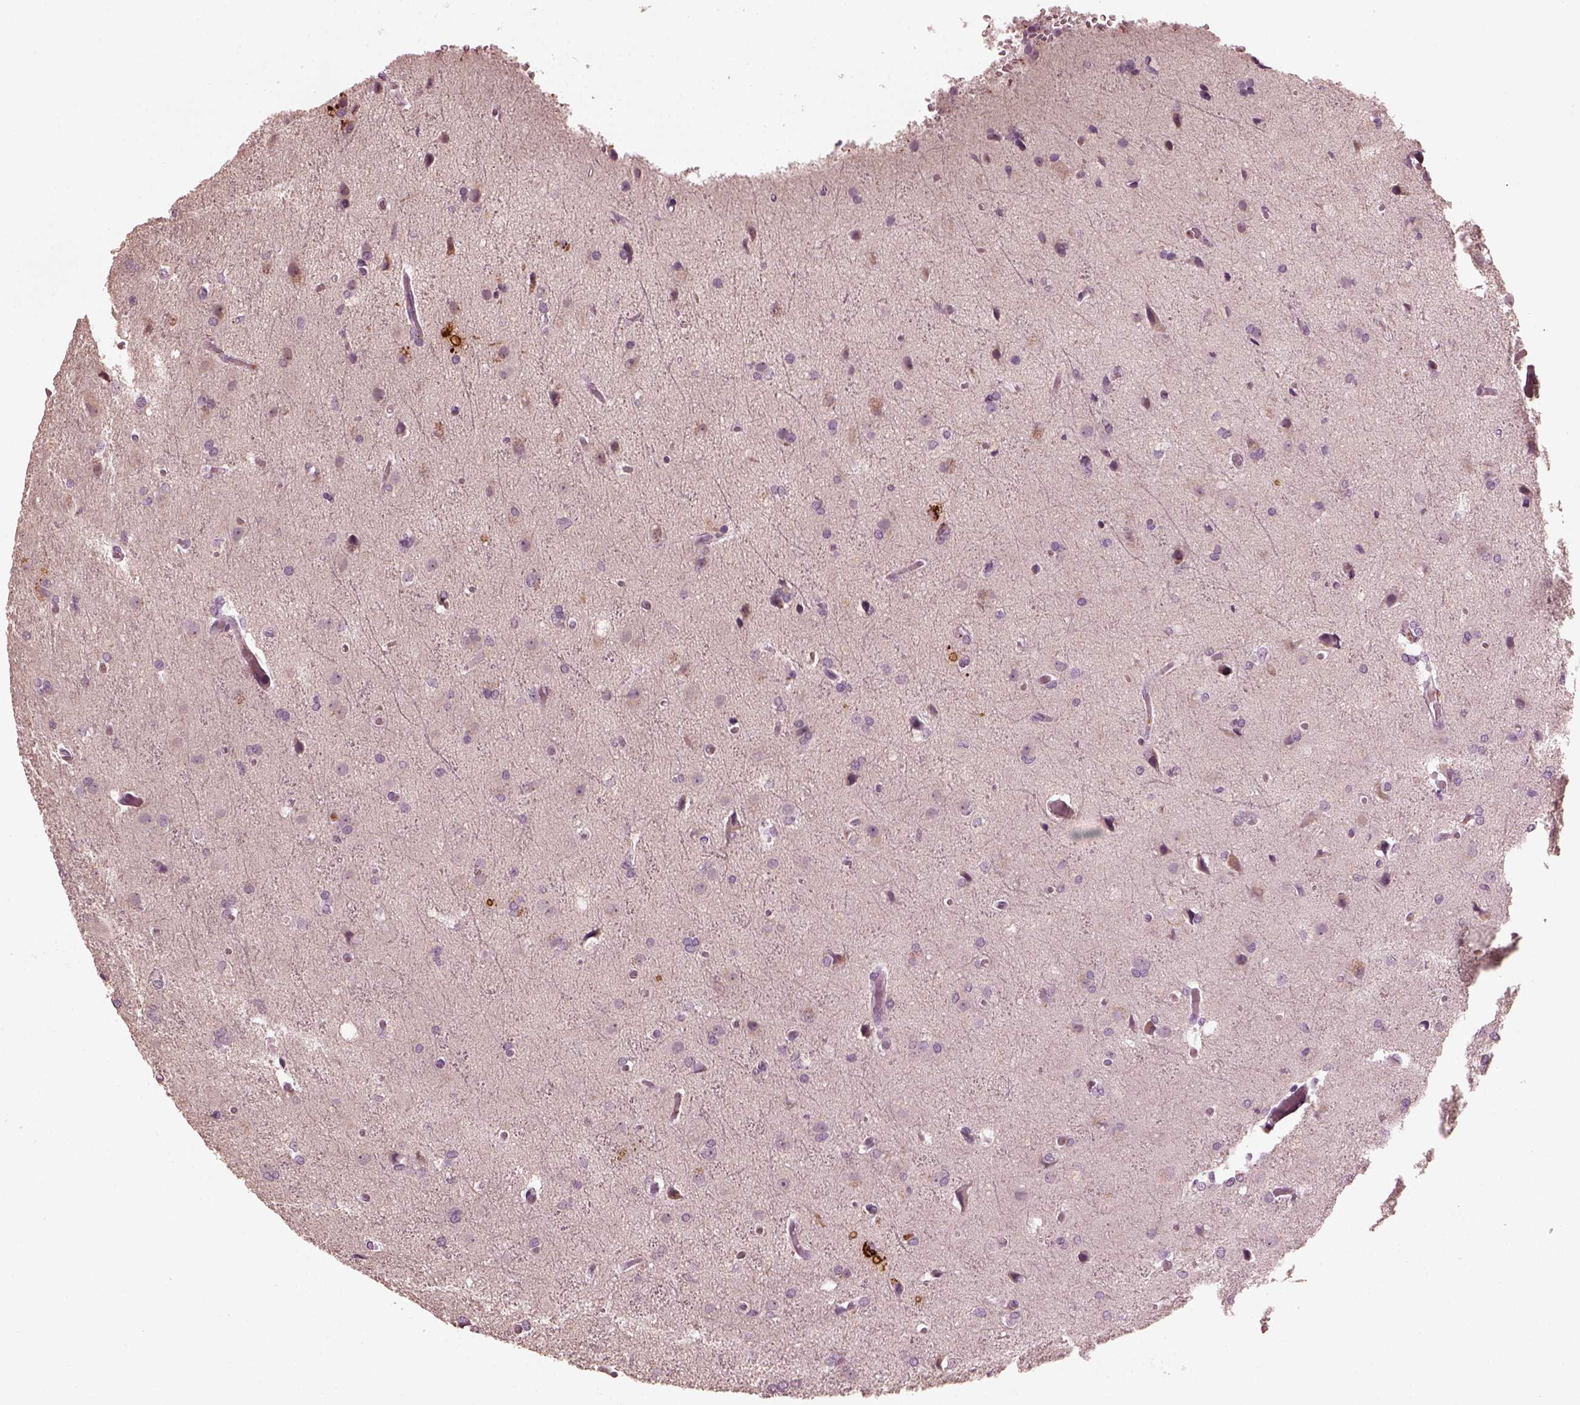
{"staining": {"intensity": "negative", "quantity": "none", "location": "none"}, "tissue": "glioma", "cell_type": "Tumor cells", "image_type": "cancer", "snomed": [{"axis": "morphology", "description": "Glioma, malignant, High grade"}, {"axis": "topography", "description": "Brain"}], "caption": "Malignant glioma (high-grade) was stained to show a protein in brown. There is no significant staining in tumor cells.", "gene": "PSTPIP2", "patient": {"sex": "male", "age": 68}}